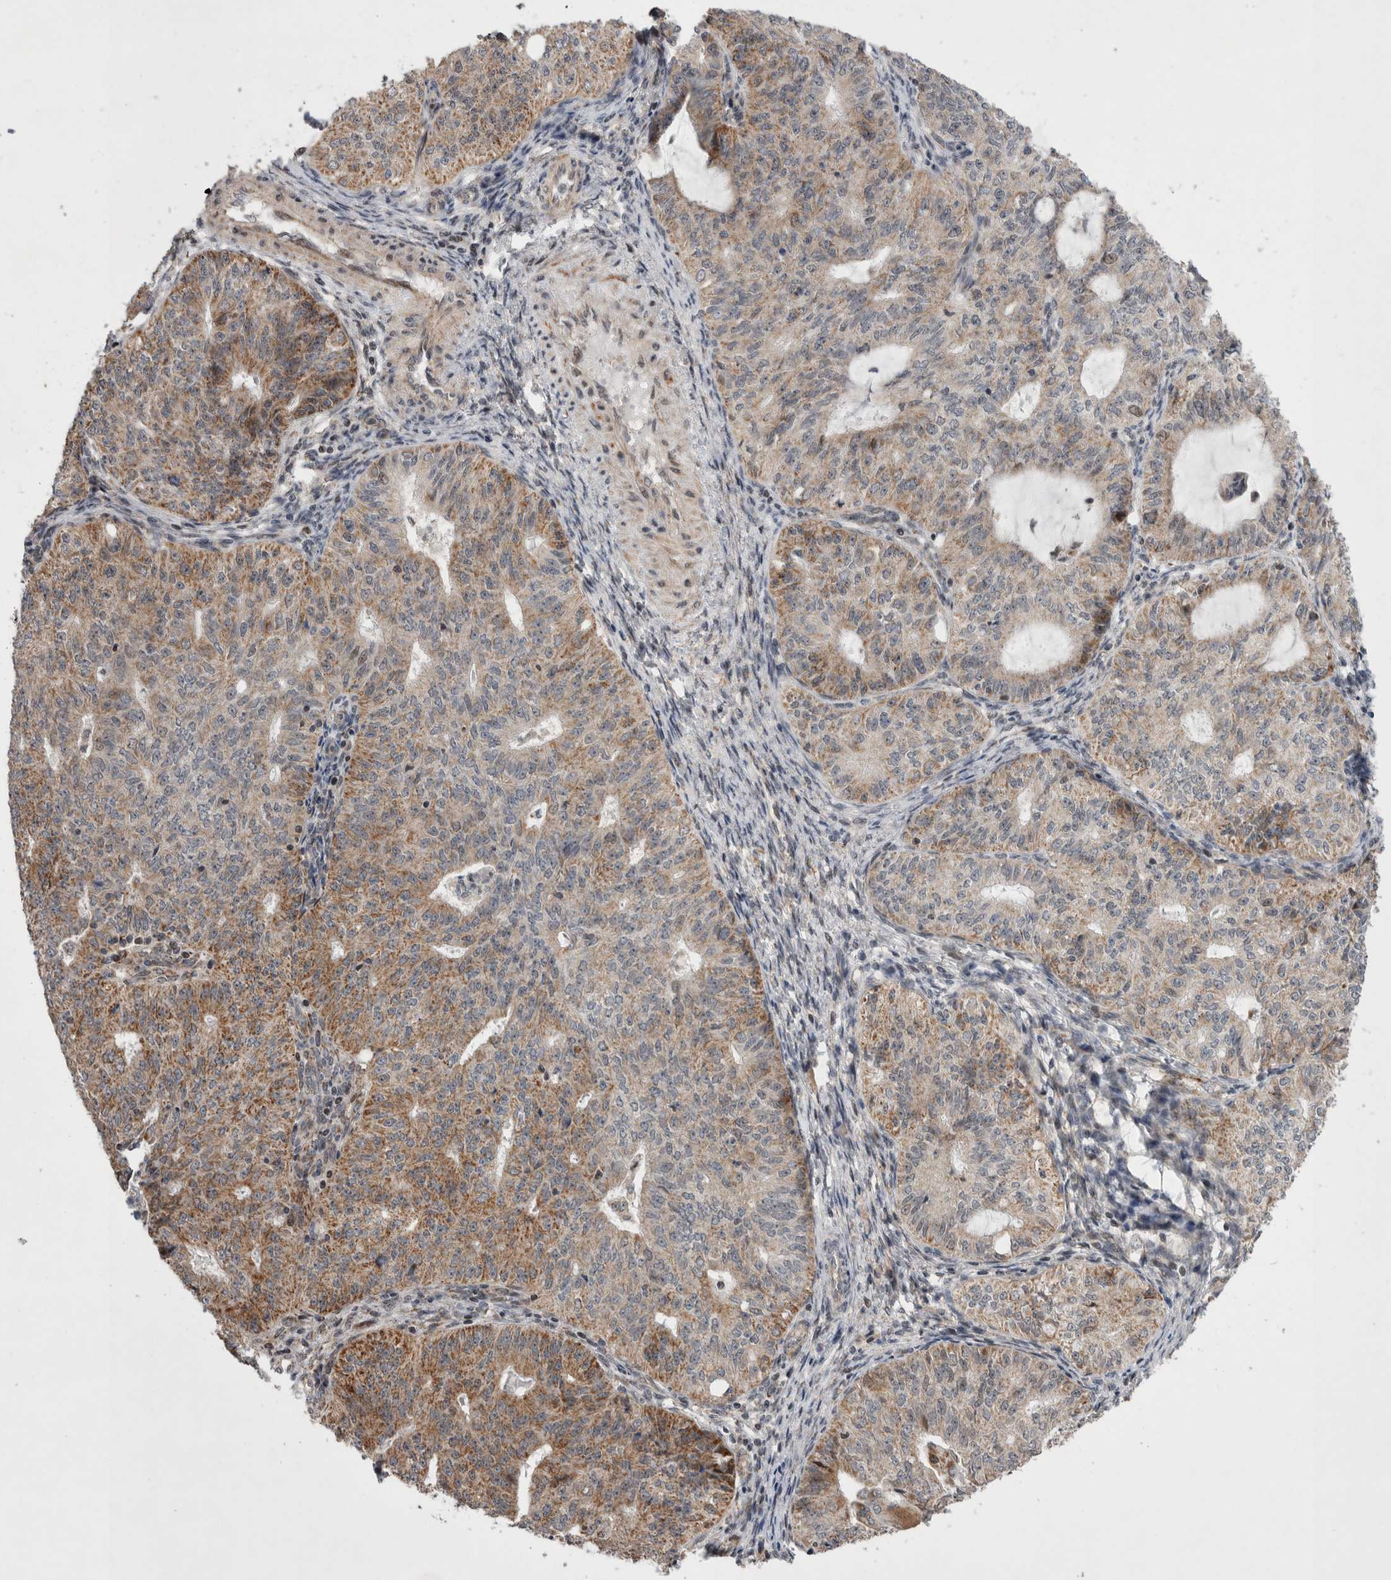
{"staining": {"intensity": "moderate", "quantity": "25%-75%", "location": "cytoplasmic/membranous"}, "tissue": "endometrial cancer", "cell_type": "Tumor cells", "image_type": "cancer", "snomed": [{"axis": "morphology", "description": "Adenocarcinoma, NOS"}, {"axis": "topography", "description": "Endometrium"}], "caption": "Protein expression by immunohistochemistry reveals moderate cytoplasmic/membranous positivity in about 25%-75% of tumor cells in endometrial cancer (adenocarcinoma).", "gene": "MRPL37", "patient": {"sex": "female", "age": 32}}